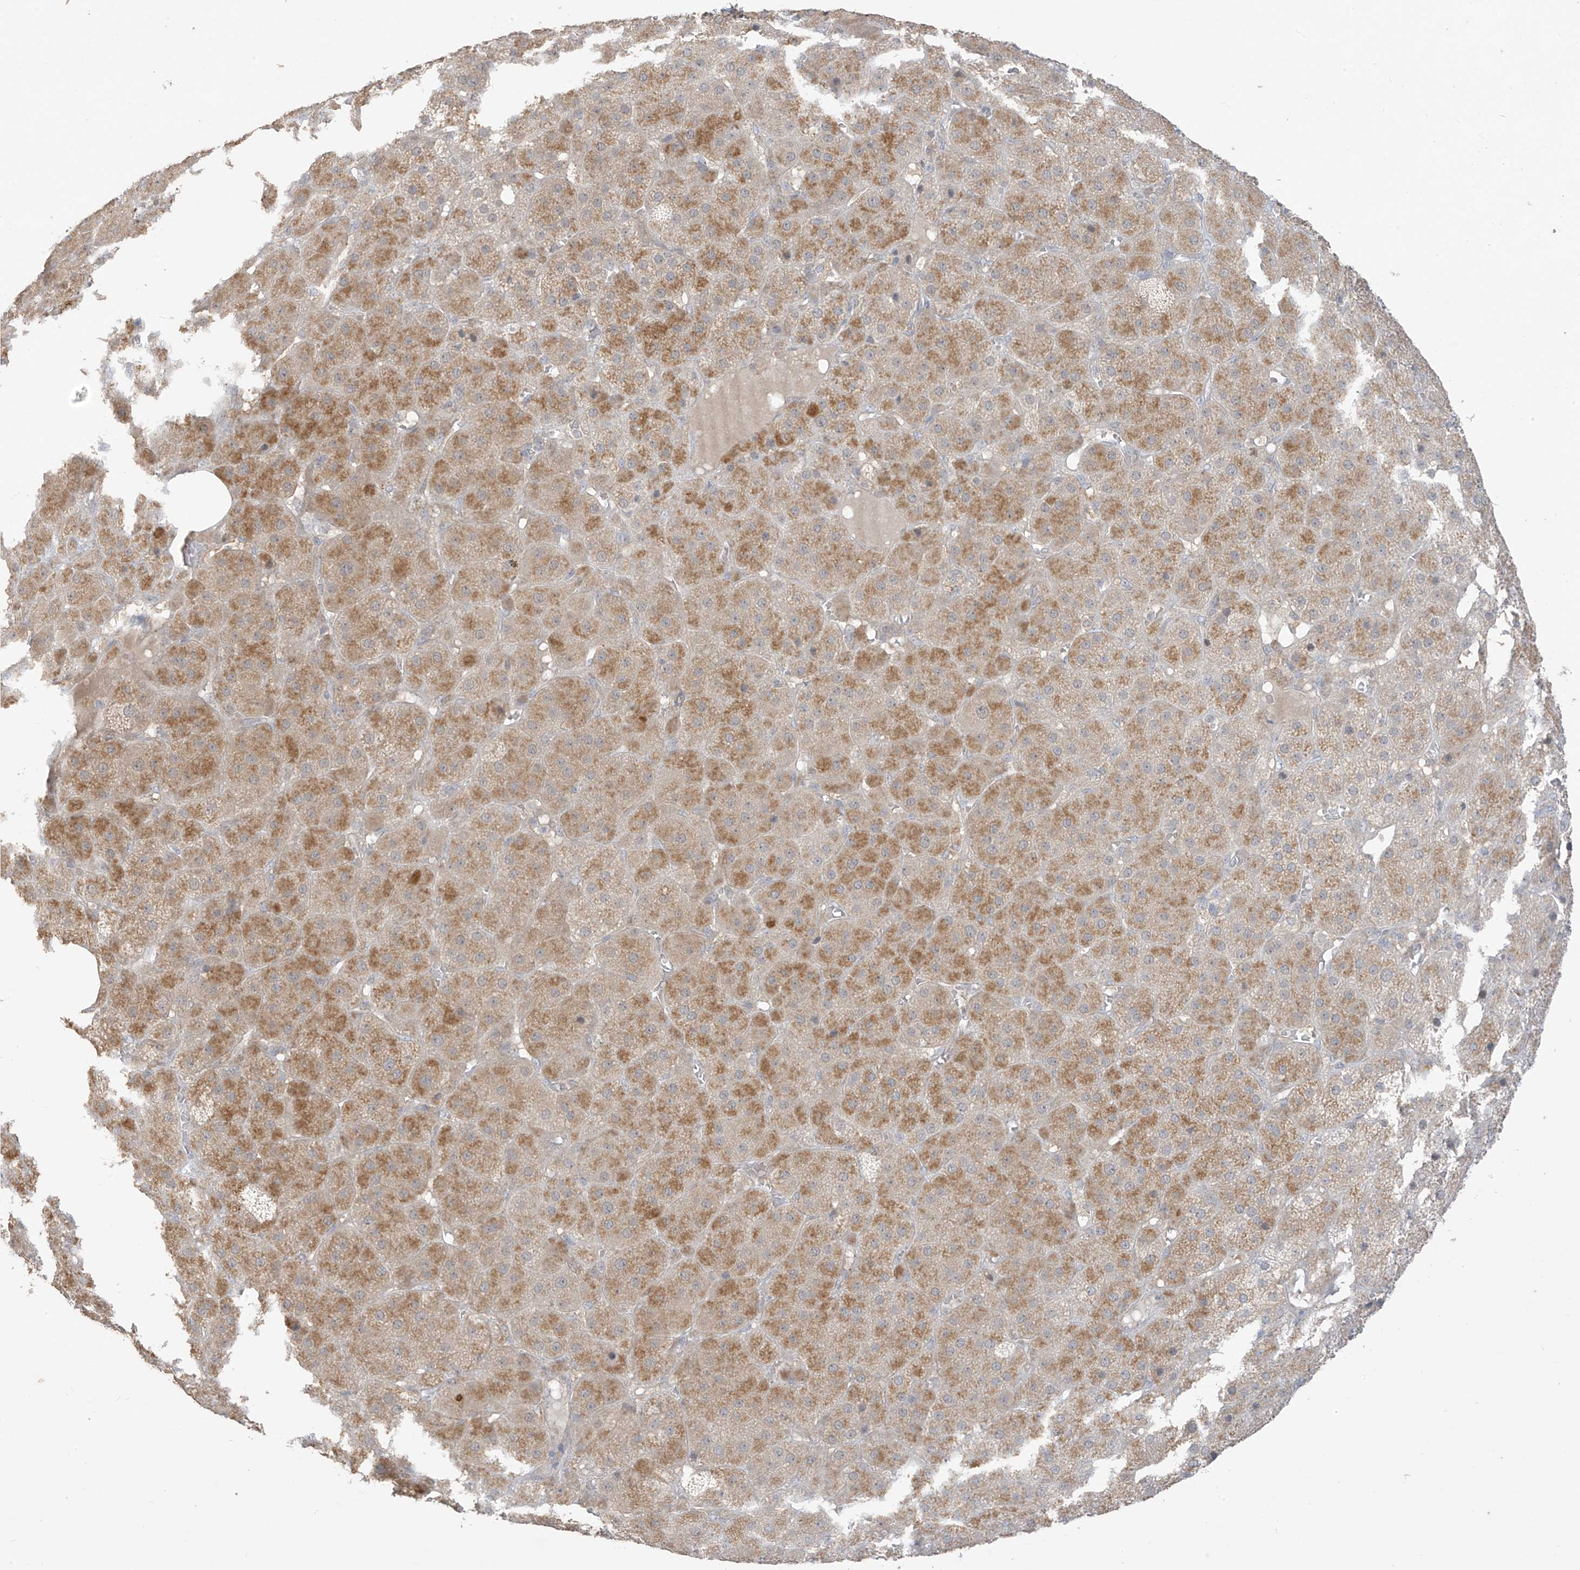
{"staining": {"intensity": "moderate", "quantity": "25%-75%", "location": "cytoplasmic/membranous"}, "tissue": "adrenal gland", "cell_type": "Glandular cells", "image_type": "normal", "snomed": [{"axis": "morphology", "description": "Normal tissue, NOS"}, {"axis": "topography", "description": "Adrenal gland"}], "caption": "This image demonstrates immunohistochemistry (IHC) staining of normal adrenal gland, with medium moderate cytoplasmic/membranous expression in approximately 25%-75% of glandular cells.", "gene": "ANGEL2", "patient": {"sex": "female", "age": 57}}